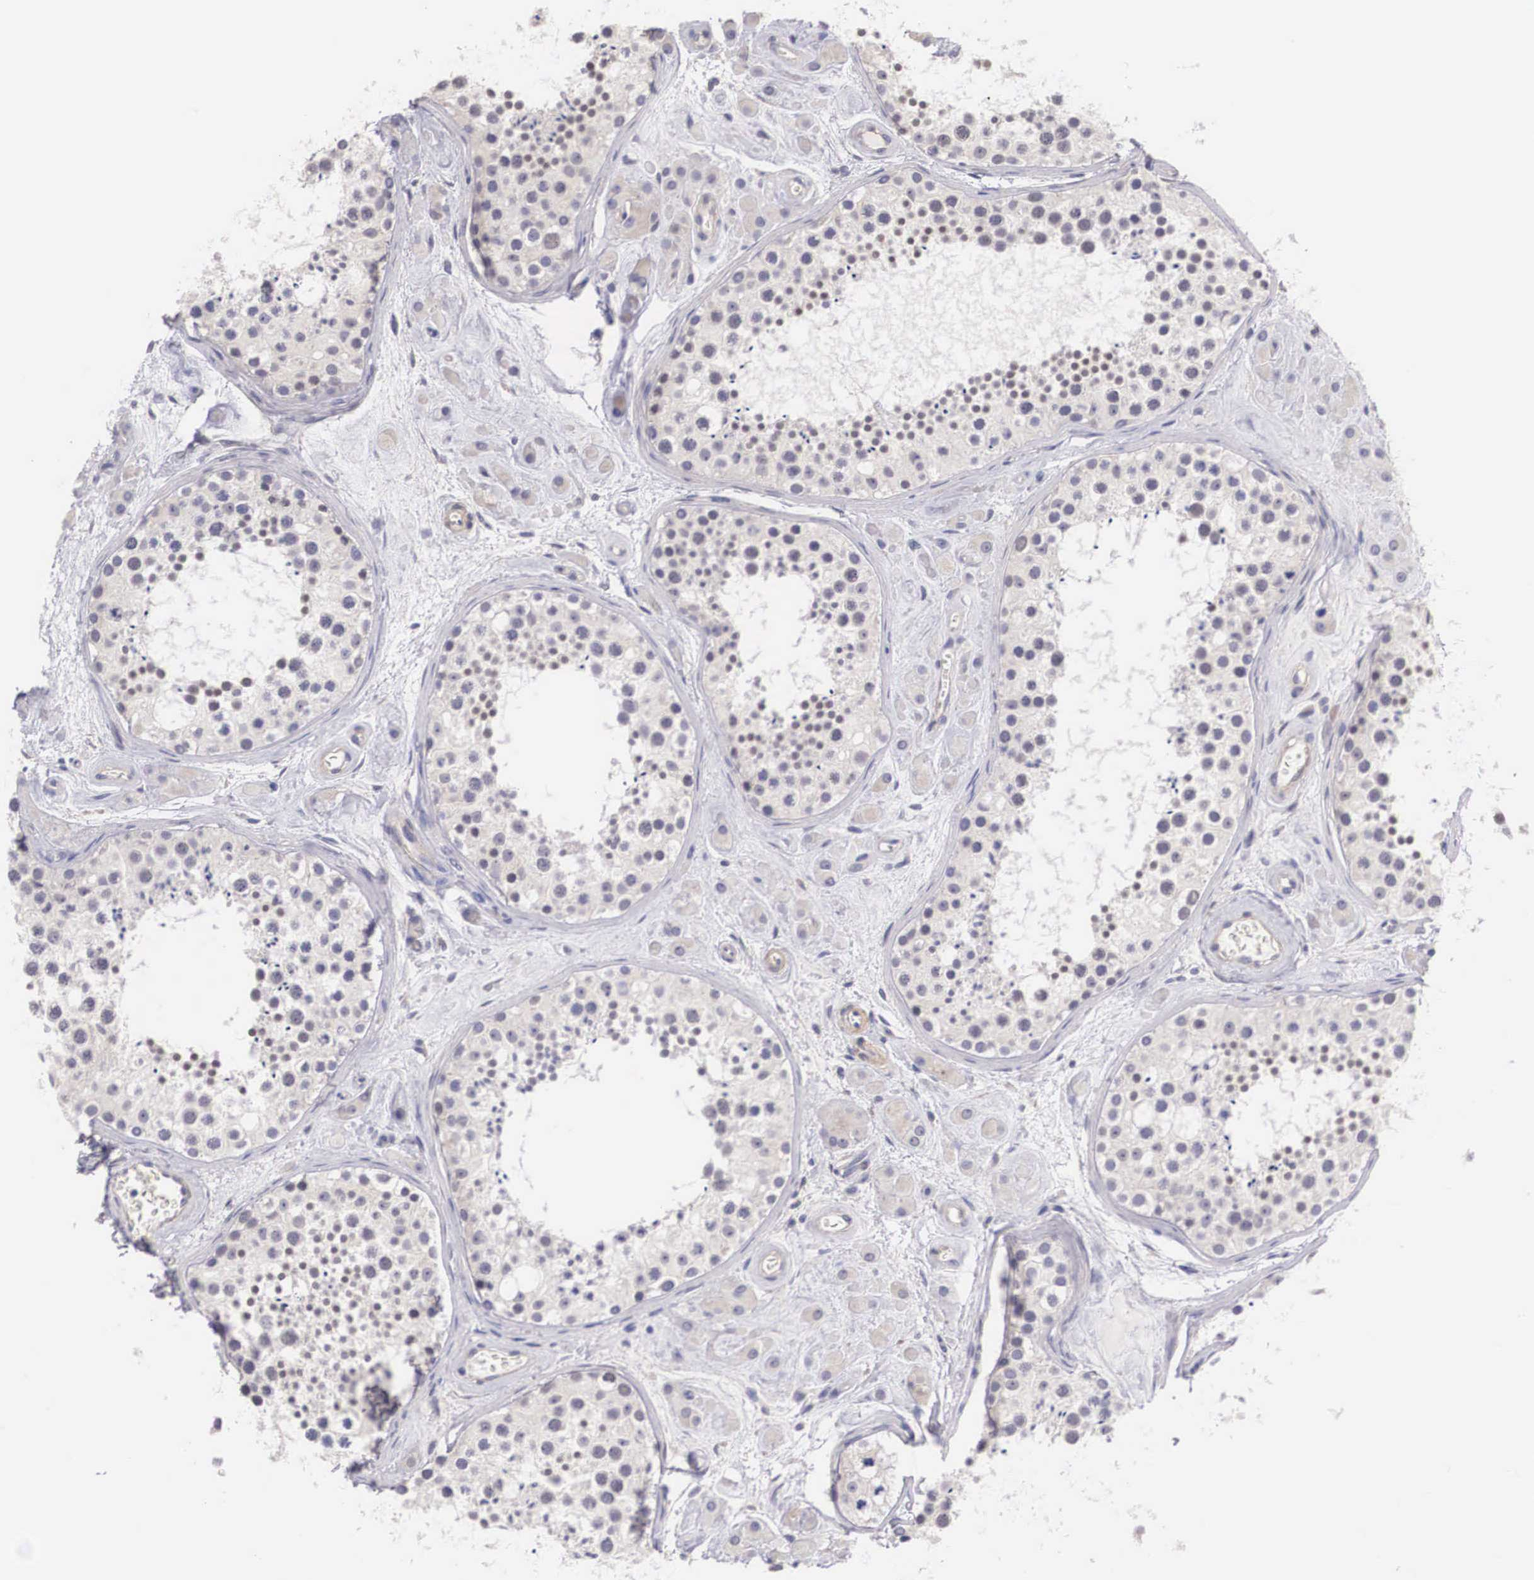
{"staining": {"intensity": "weak", "quantity": "<25%", "location": "cytoplasmic/membranous,nuclear"}, "tissue": "testis", "cell_type": "Cells in seminiferous ducts", "image_type": "normal", "snomed": [{"axis": "morphology", "description": "Normal tissue, NOS"}, {"axis": "topography", "description": "Testis"}], "caption": "Immunohistochemistry (IHC) image of benign human testis stained for a protein (brown), which exhibits no staining in cells in seminiferous ducts. The staining was performed using DAB (3,3'-diaminobenzidine) to visualize the protein expression in brown, while the nuclei were stained in blue with hematoxylin (Magnification: 20x).", "gene": "ENOX2", "patient": {"sex": "male", "age": 38}}